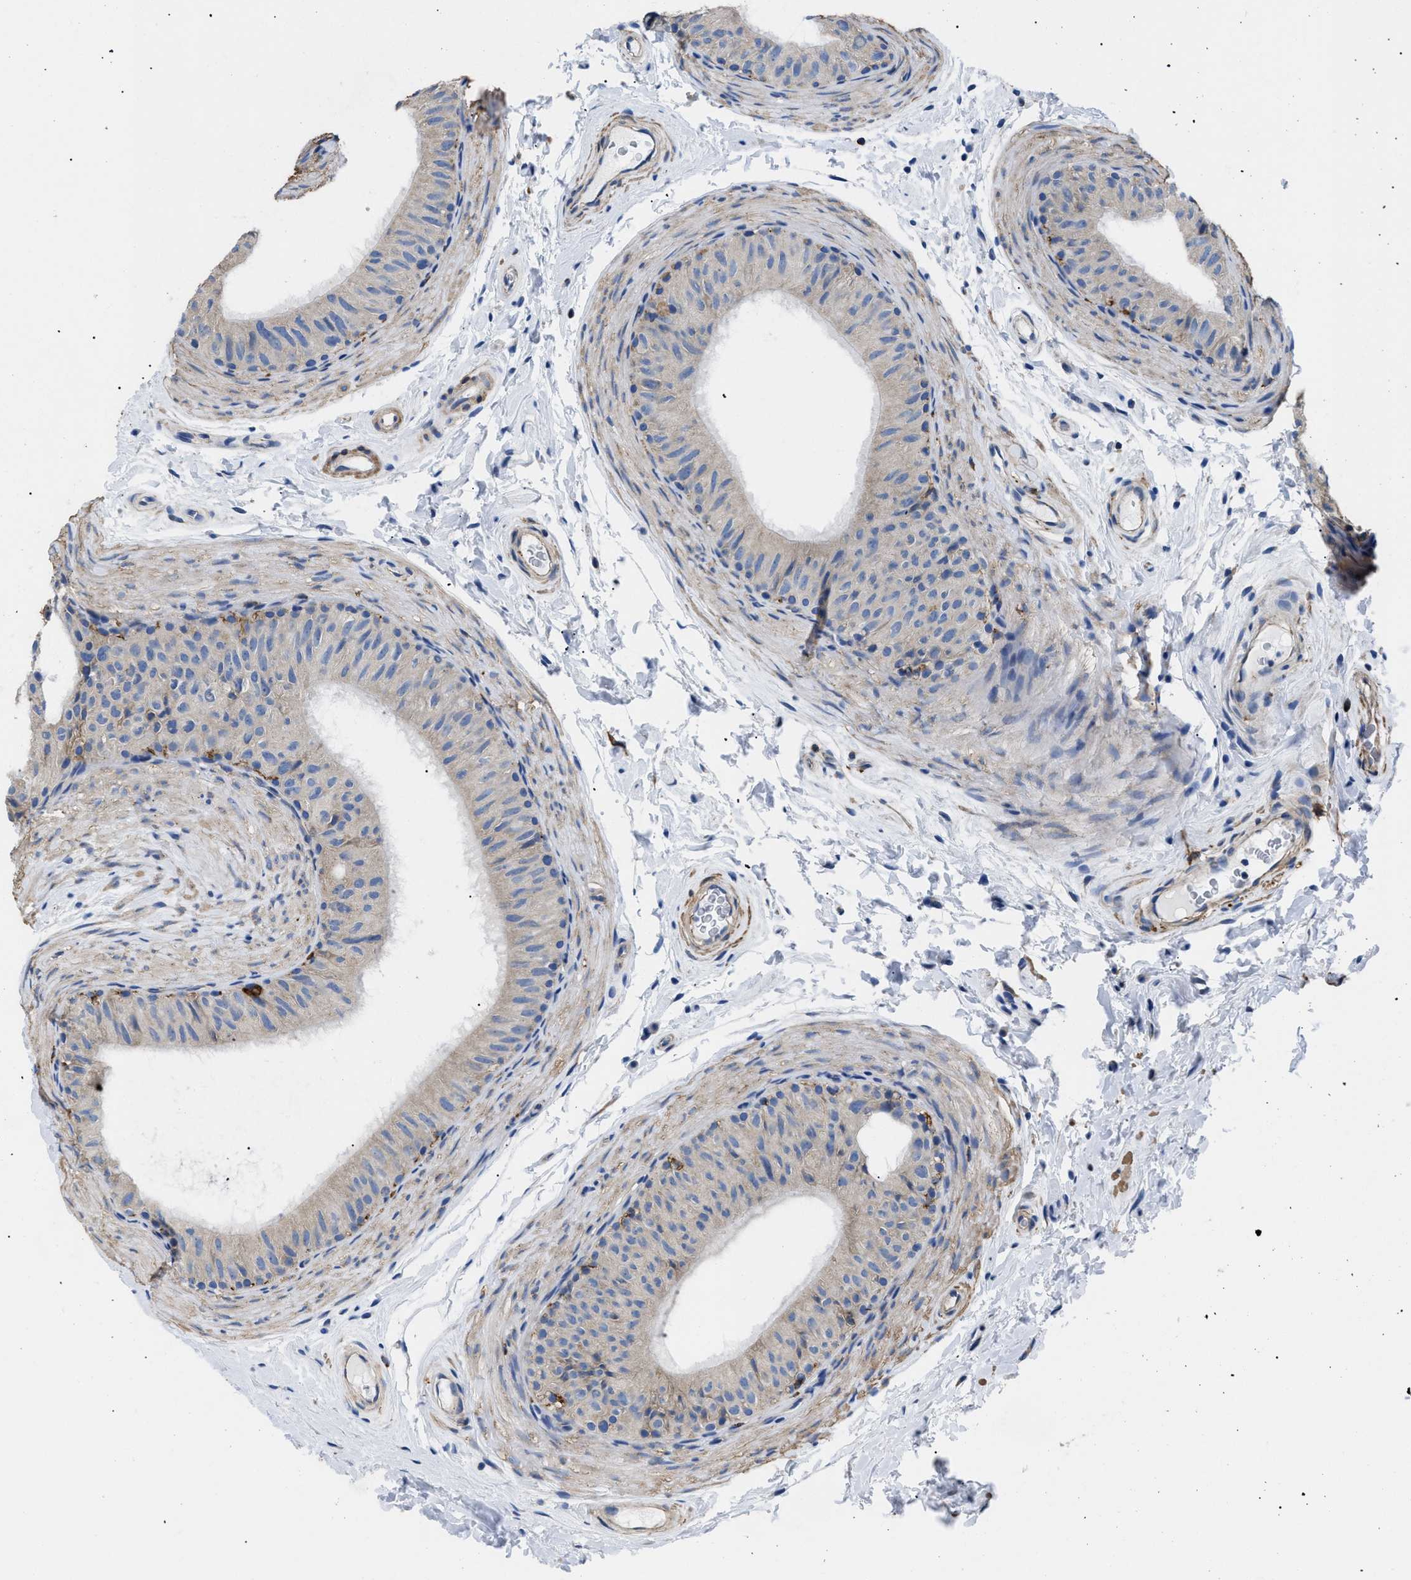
{"staining": {"intensity": "weak", "quantity": "<25%", "location": "cytoplasmic/membranous"}, "tissue": "epididymis", "cell_type": "Glandular cells", "image_type": "normal", "snomed": [{"axis": "morphology", "description": "Normal tissue, NOS"}, {"axis": "topography", "description": "Epididymis"}], "caption": "This histopathology image is of unremarkable epididymis stained with immunohistochemistry (IHC) to label a protein in brown with the nuclei are counter-stained blue. There is no staining in glandular cells.", "gene": "HLA", "patient": {"sex": "male", "age": 34}}